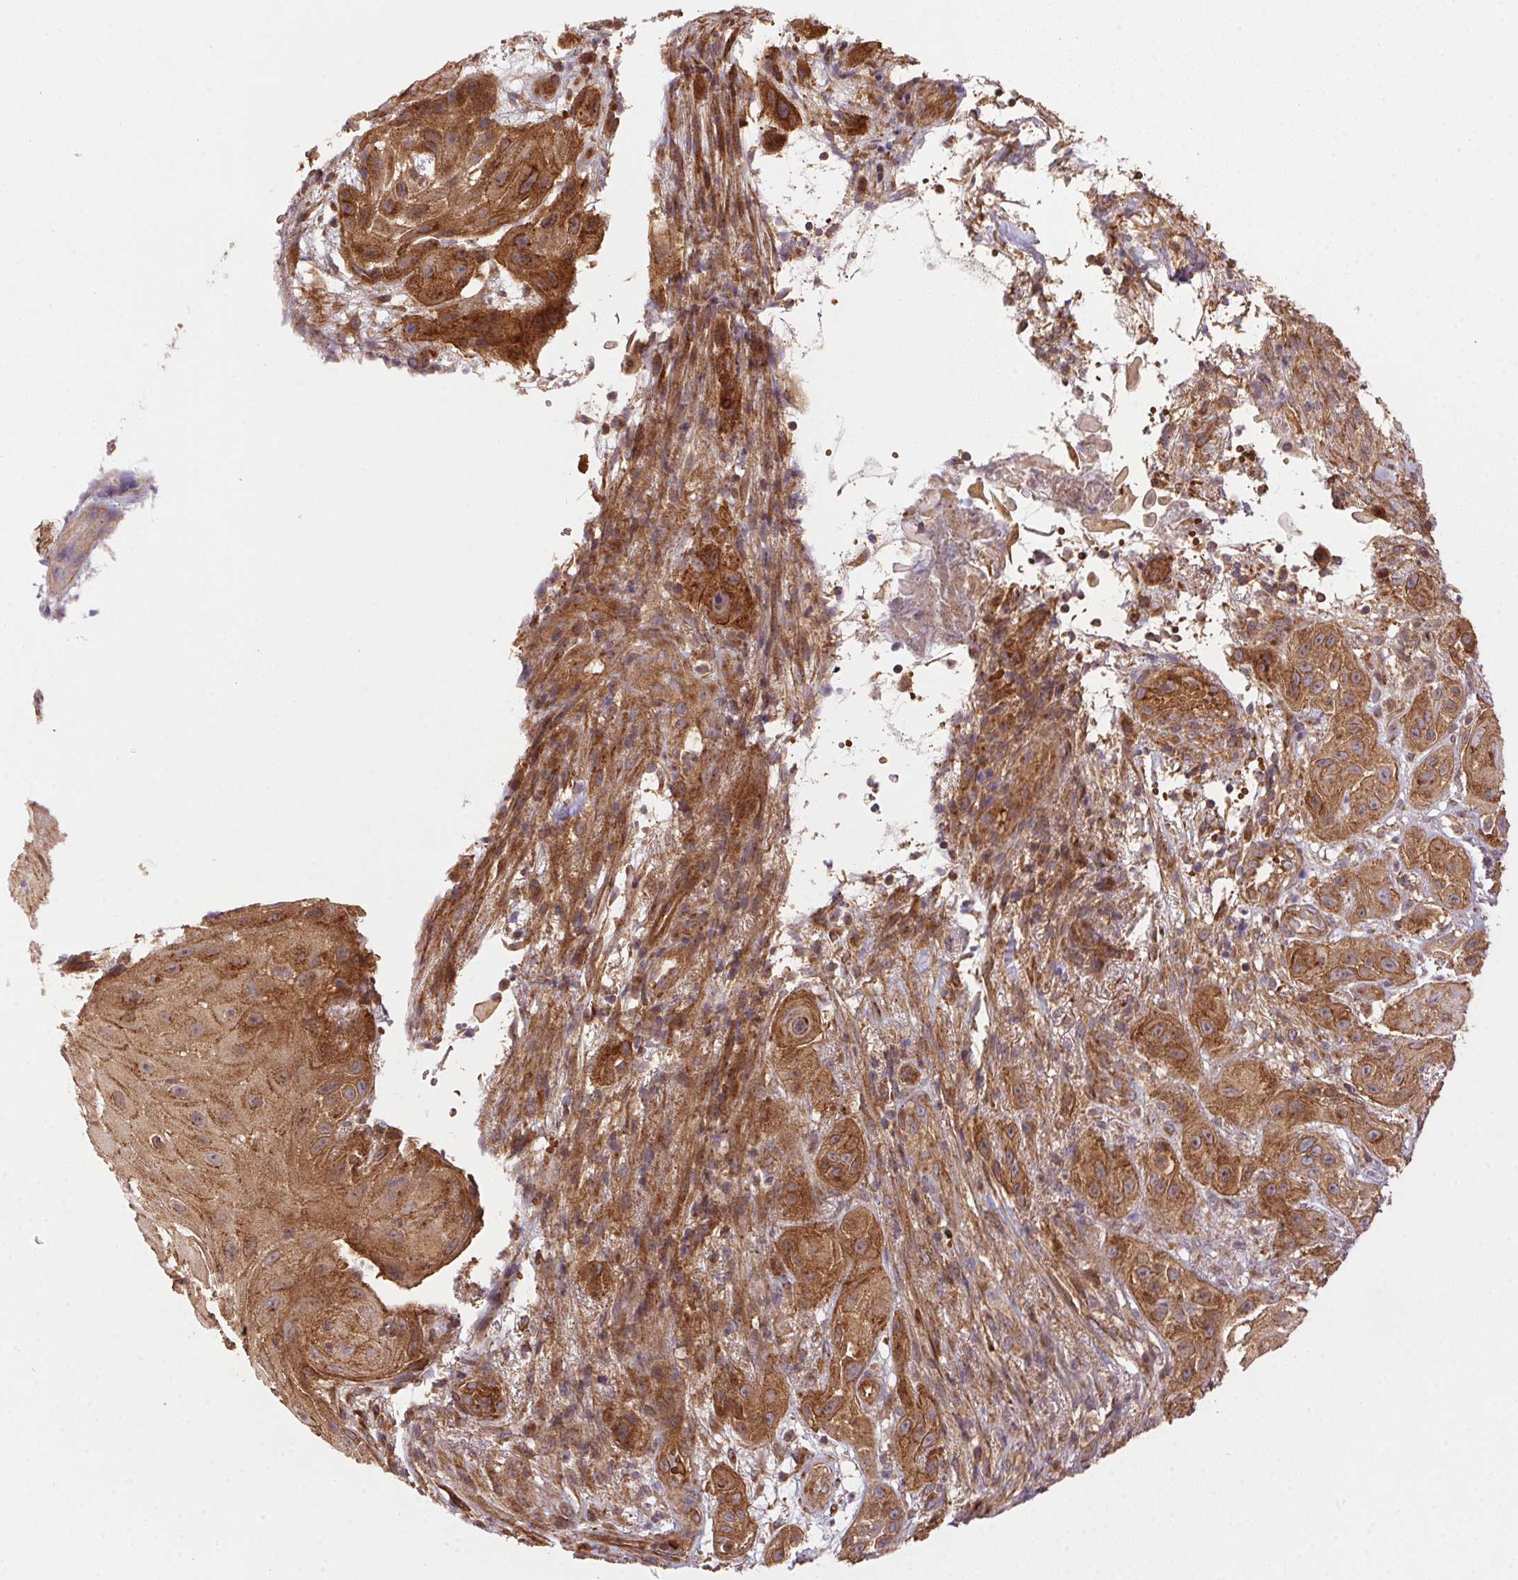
{"staining": {"intensity": "moderate", "quantity": ">75%", "location": "cytoplasmic/membranous"}, "tissue": "skin cancer", "cell_type": "Tumor cells", "image_type": "cancer", "snomed": [{"axis": "morphology", "description": "Squamous cell carcinoma, NOS"}, {"axis": "topography", "description": "Skin"}], "caption": "Immunohistochemistry (IHC) micrograph of squamous cell carcinoma (skin) stained for a protein (brown), which displays medium levels of moderate cytoplasmic/membranous staining in approximately >75% of tumor cells.", "gene": "USE1", "patient": {"sex": "male", "age": 62}}